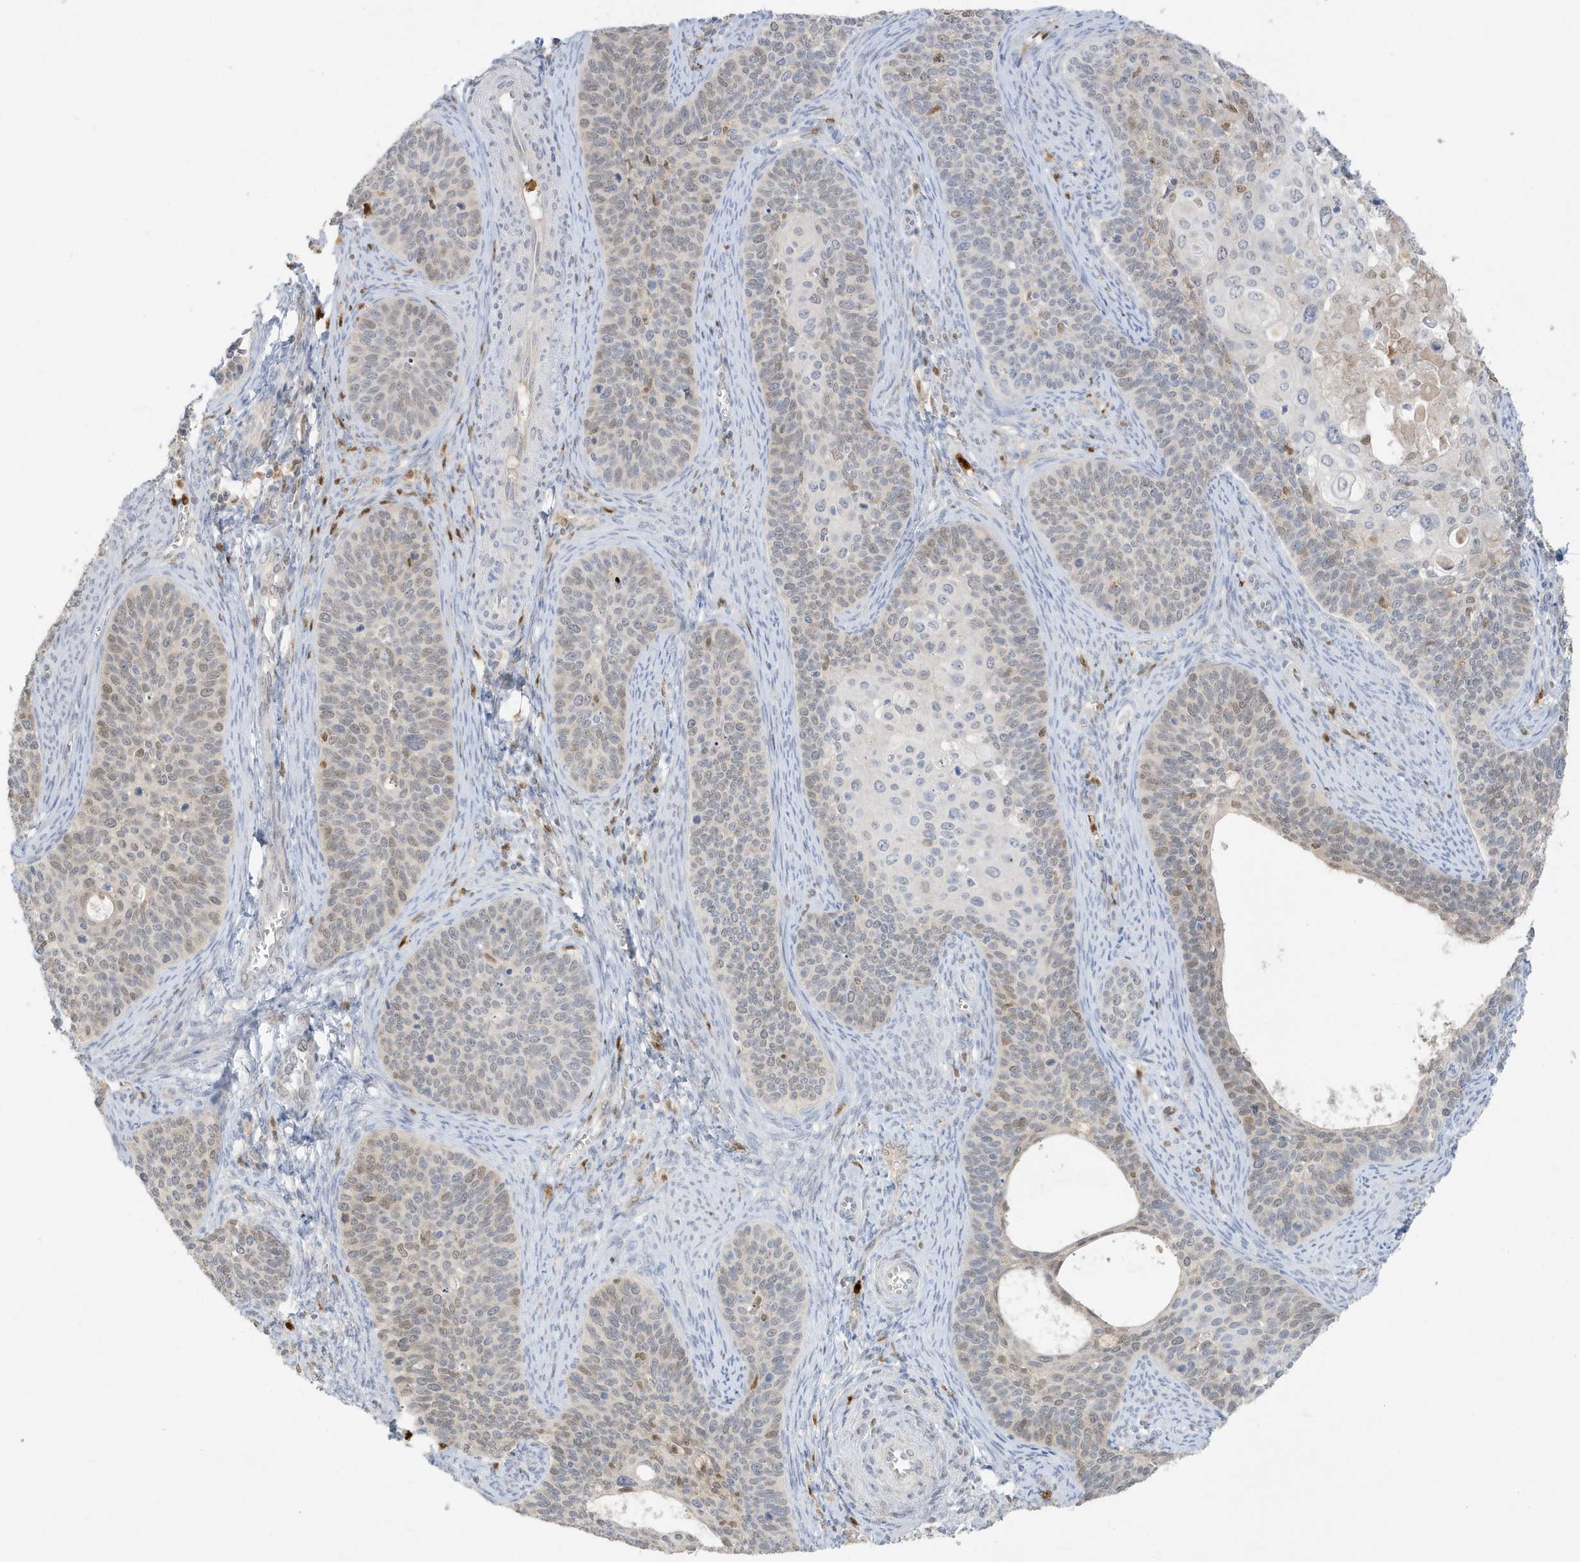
{"staining": {"intensity": "weak", "quantity": "25%-75%", "location": "nuclear"}, "tissue": "cervical cancer", "cell_type": "Tumor cells", "image_type": "cancer", "snomed": [{"axis": "morphology", "description": "Squamous cell carcinoma, NOS"}, {"axis": "topography", "description": "Cervix"}], "caption": "Cervical cancer stained with a brown dye demonstrates weak nuclear positive positivity in approximately 25%-75% of tumor cells.", "gene": "GCA", "patient": {"sex": "female", "age": 33}}